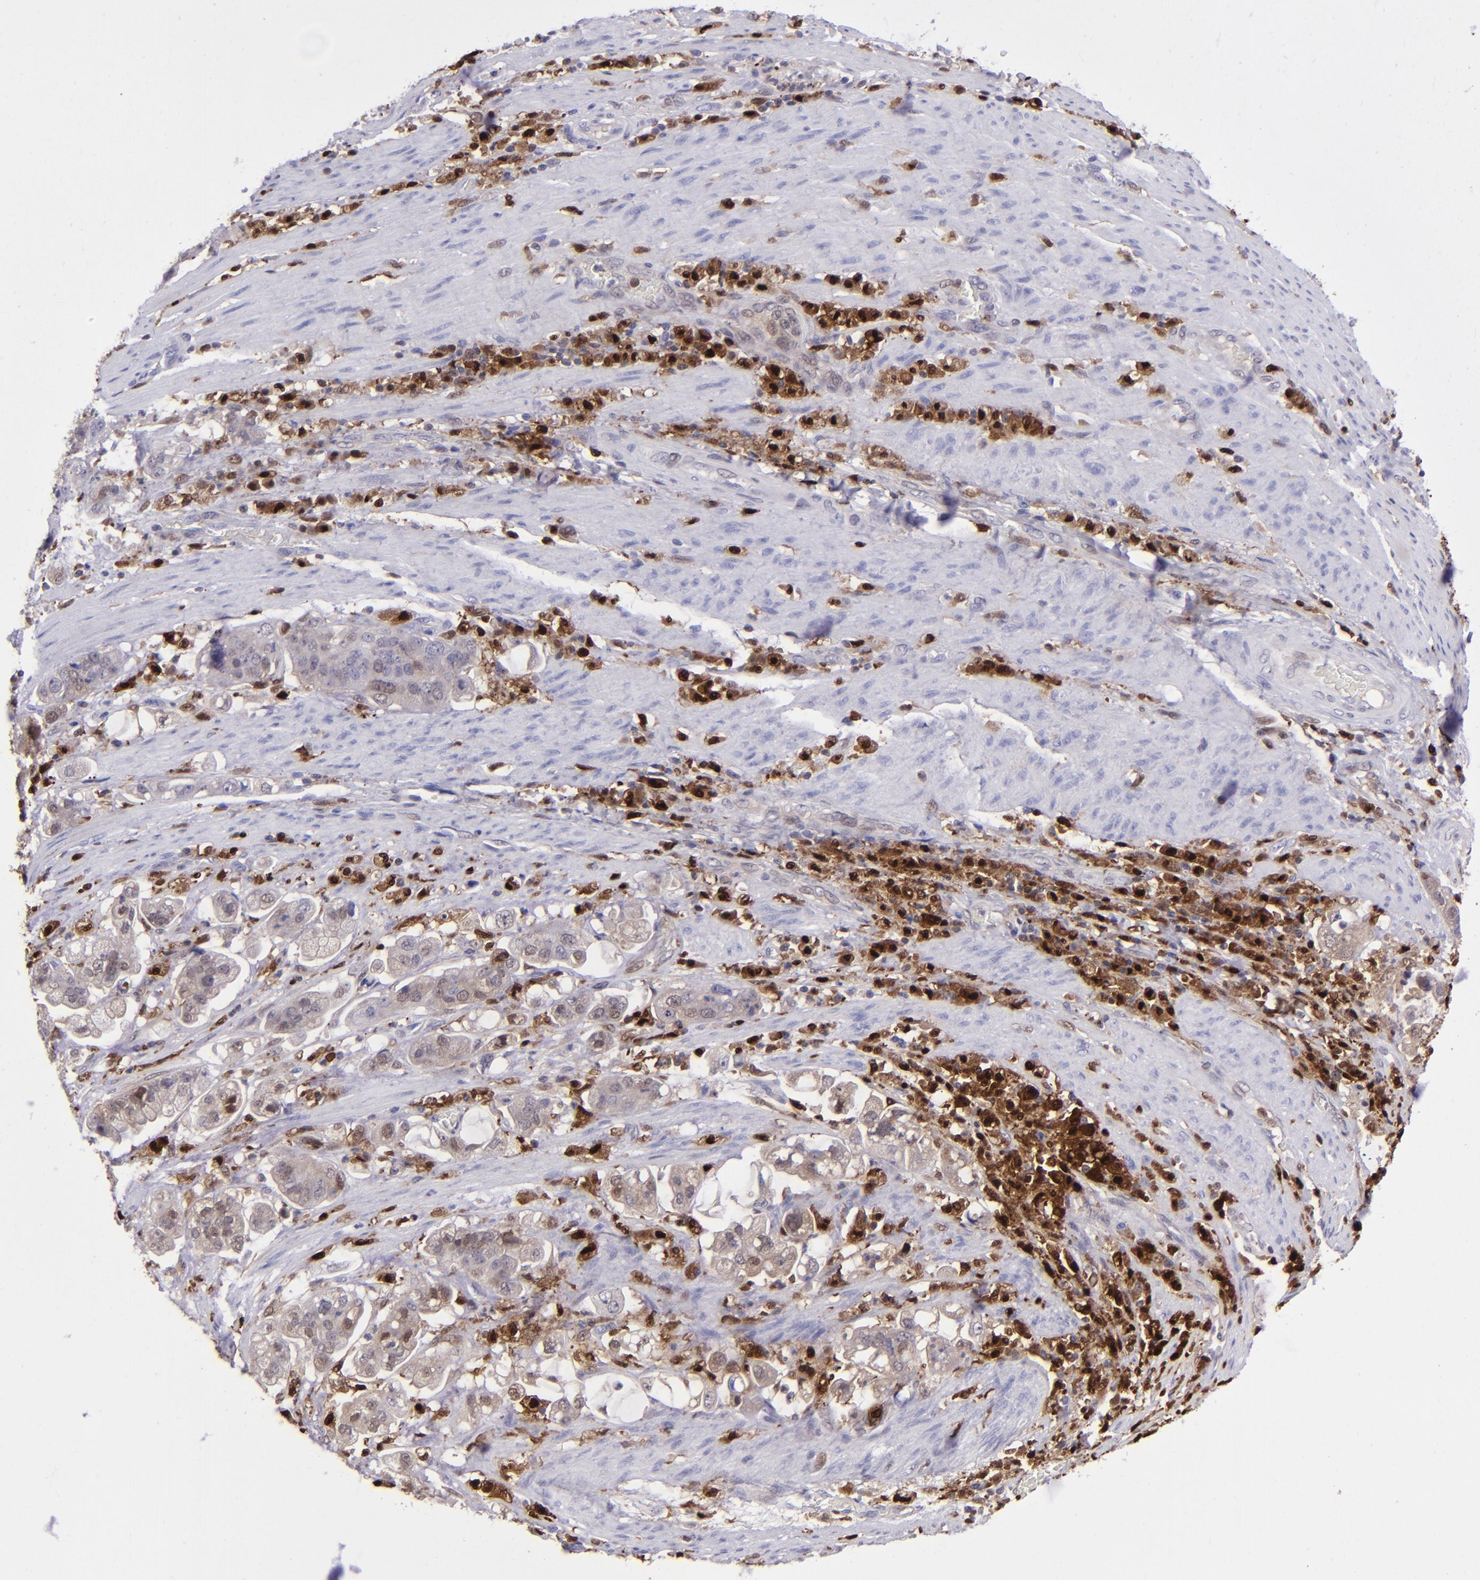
{"staining": {"intensity": "moderate", "quantity": ">75%", "location": "cytoplasmic/membranous,nuclear"}, "tissue": "stomach cancer", "cell_type": "Tumor cells", "image_type": "cancer", "snomed": [{"axis": "morphology", "description": "Adenocarcinoma, NOS"}, {"axis": "topography", "description": "Stomach"}], "caption": "Stomach cancer (adenocarcinoma) stained with a brown dye shows moderate cytoplasmic/membranous and nuclear positive expression in about >75% of tumor cells.", "gene": "TYMP", "patient": {"sex": "male", "age": 62}}